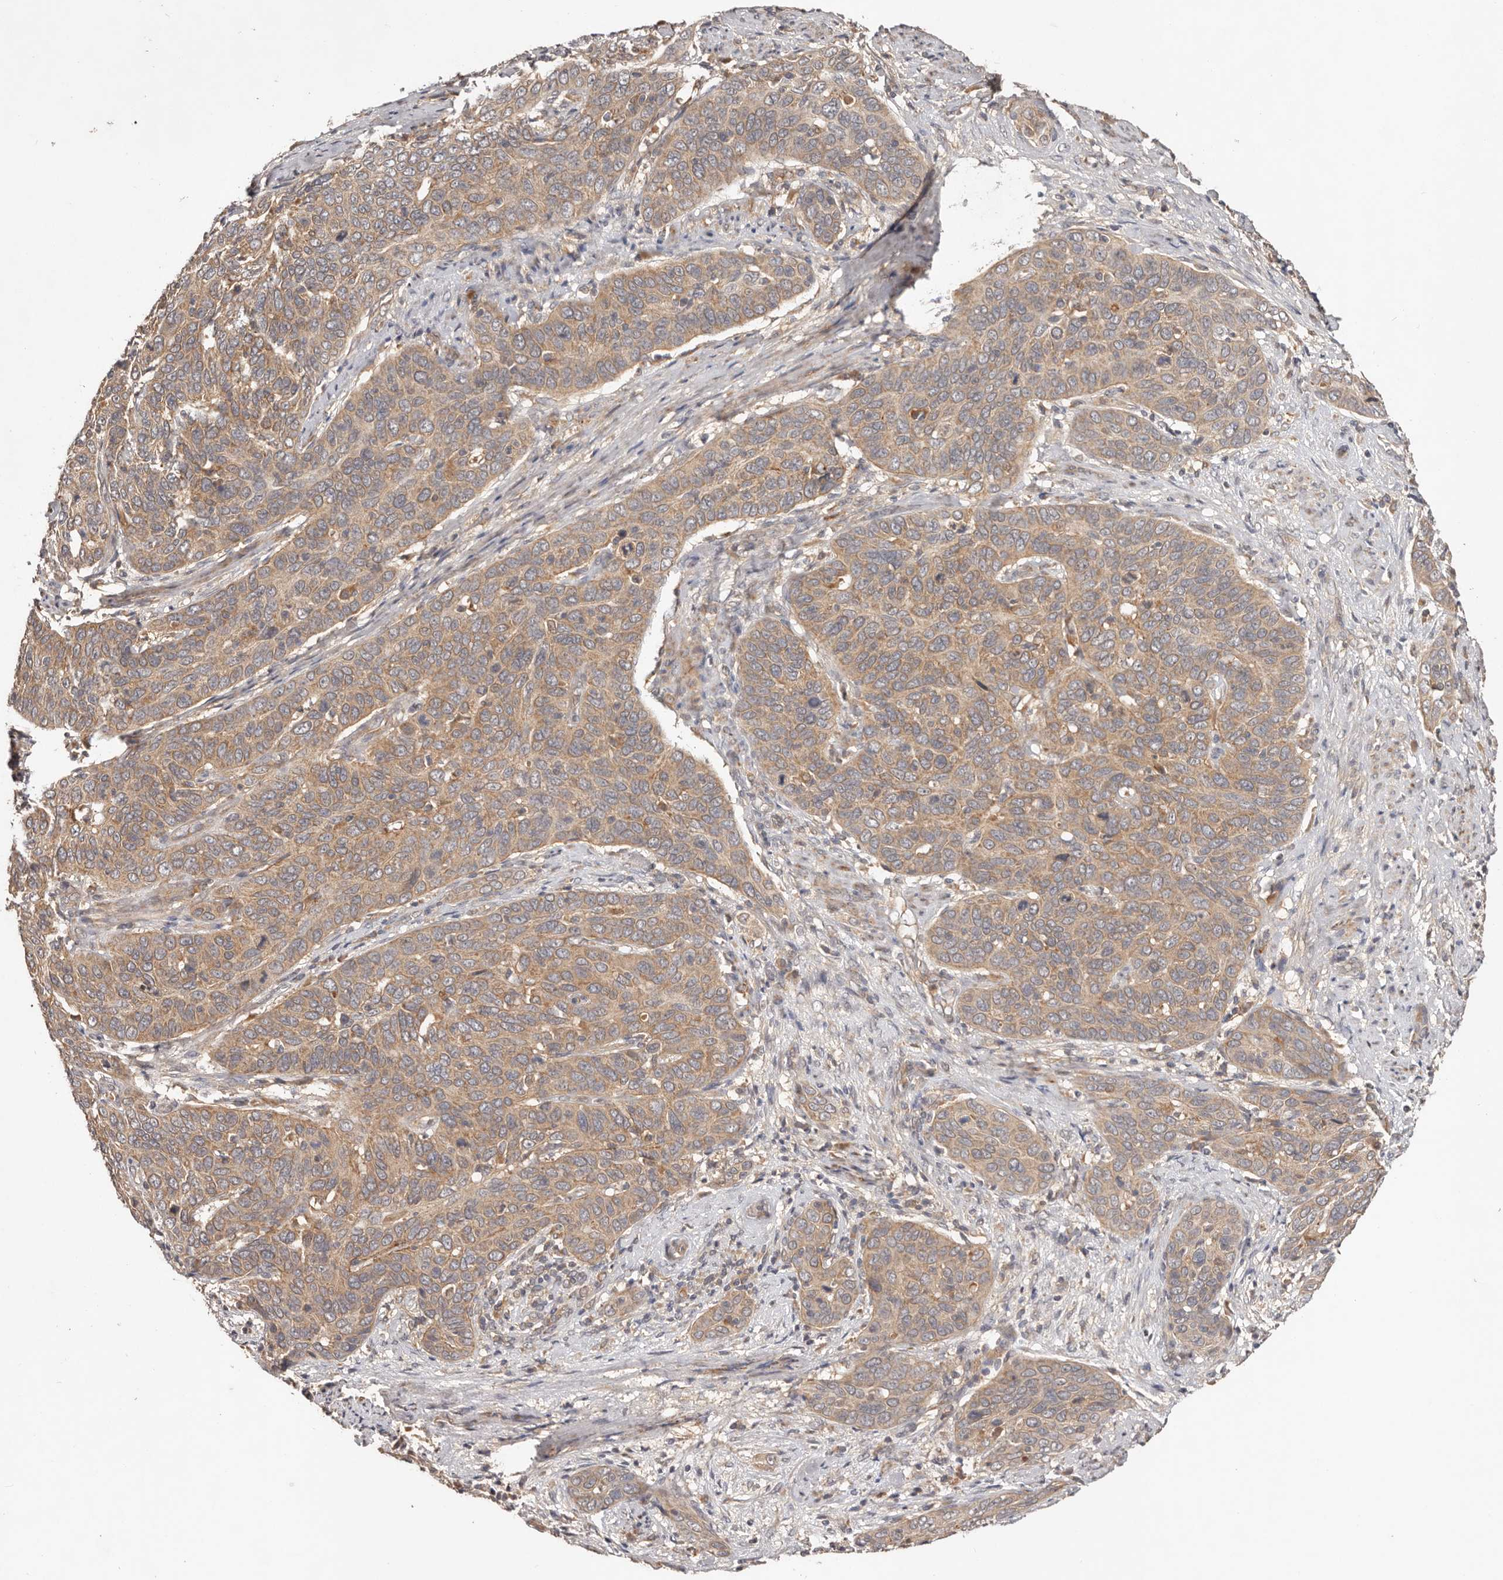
{"staining": {"intensity": "moderate", "quantity": ">75%", "location": "cytoplasmic/membranous"}, "tissue": "cervical cancer", "cell_type": "Tumor cells", "image_type": "cancer", "snomed": [{"axis": "morphology", "description": "Squamous cell carcinoma, NOS"}, {"axis": "topography", "description": "Cervix"}], "caption": "The photomicrograph exhibits staining of cervical cancer (squamous cell carcinoma), revealing moderate cytoplasmic/membranous protein expression (brown color) within tumor cells. Using DAB (3,3'-diaminobenzidine) (brown) and hematoxylin (blue) stains, captured at high magnification using brightfield microscopy.", "gene": "PKIB", "patient": {"sex": "female", "age": 60}}